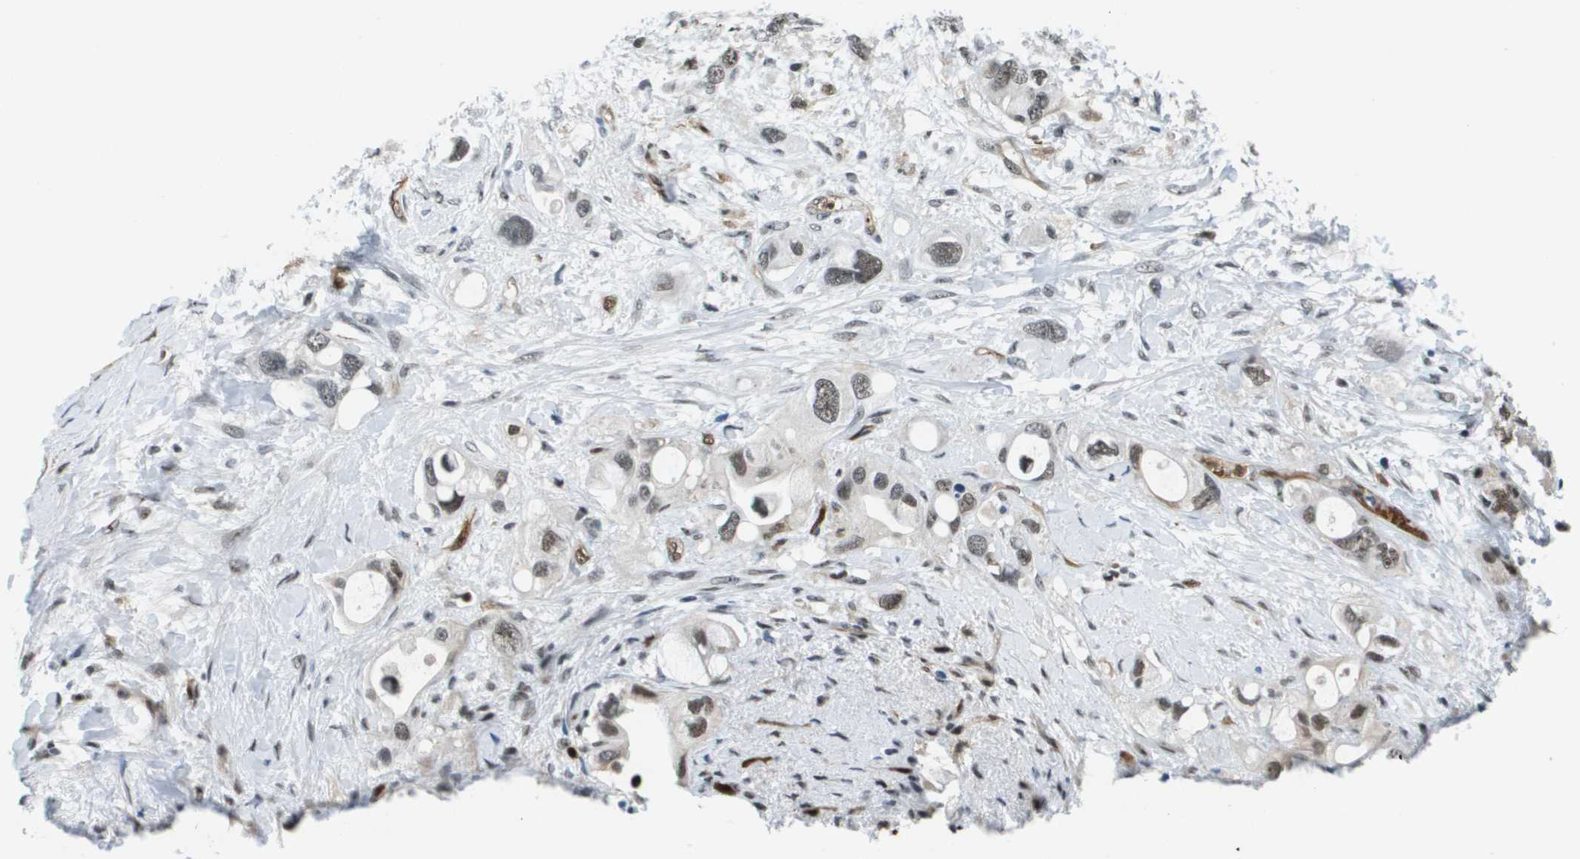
{"staining": {"intensity": "weak", "quantity": ">75%", "location": "nuclear"}, "tissue": "pancreatic cancer", "cell_type": "Tumor cells", "image_type": "cancer", "snomed": [{"axis": "morphology", "description": "Adenocarcinoma, NOS"}, {"axis": "topography", "description": "Pancreas"}], "caption": "Brown immunohistochemical staining in human pancreatic adenocarcinoma reveals weak nuclear expression in about >75% of tumor cells. (Brightfield microscopy of DAB IHC at high magnification).", "gene": "EP400", "patient": {"sex": "female", "age": 56}}